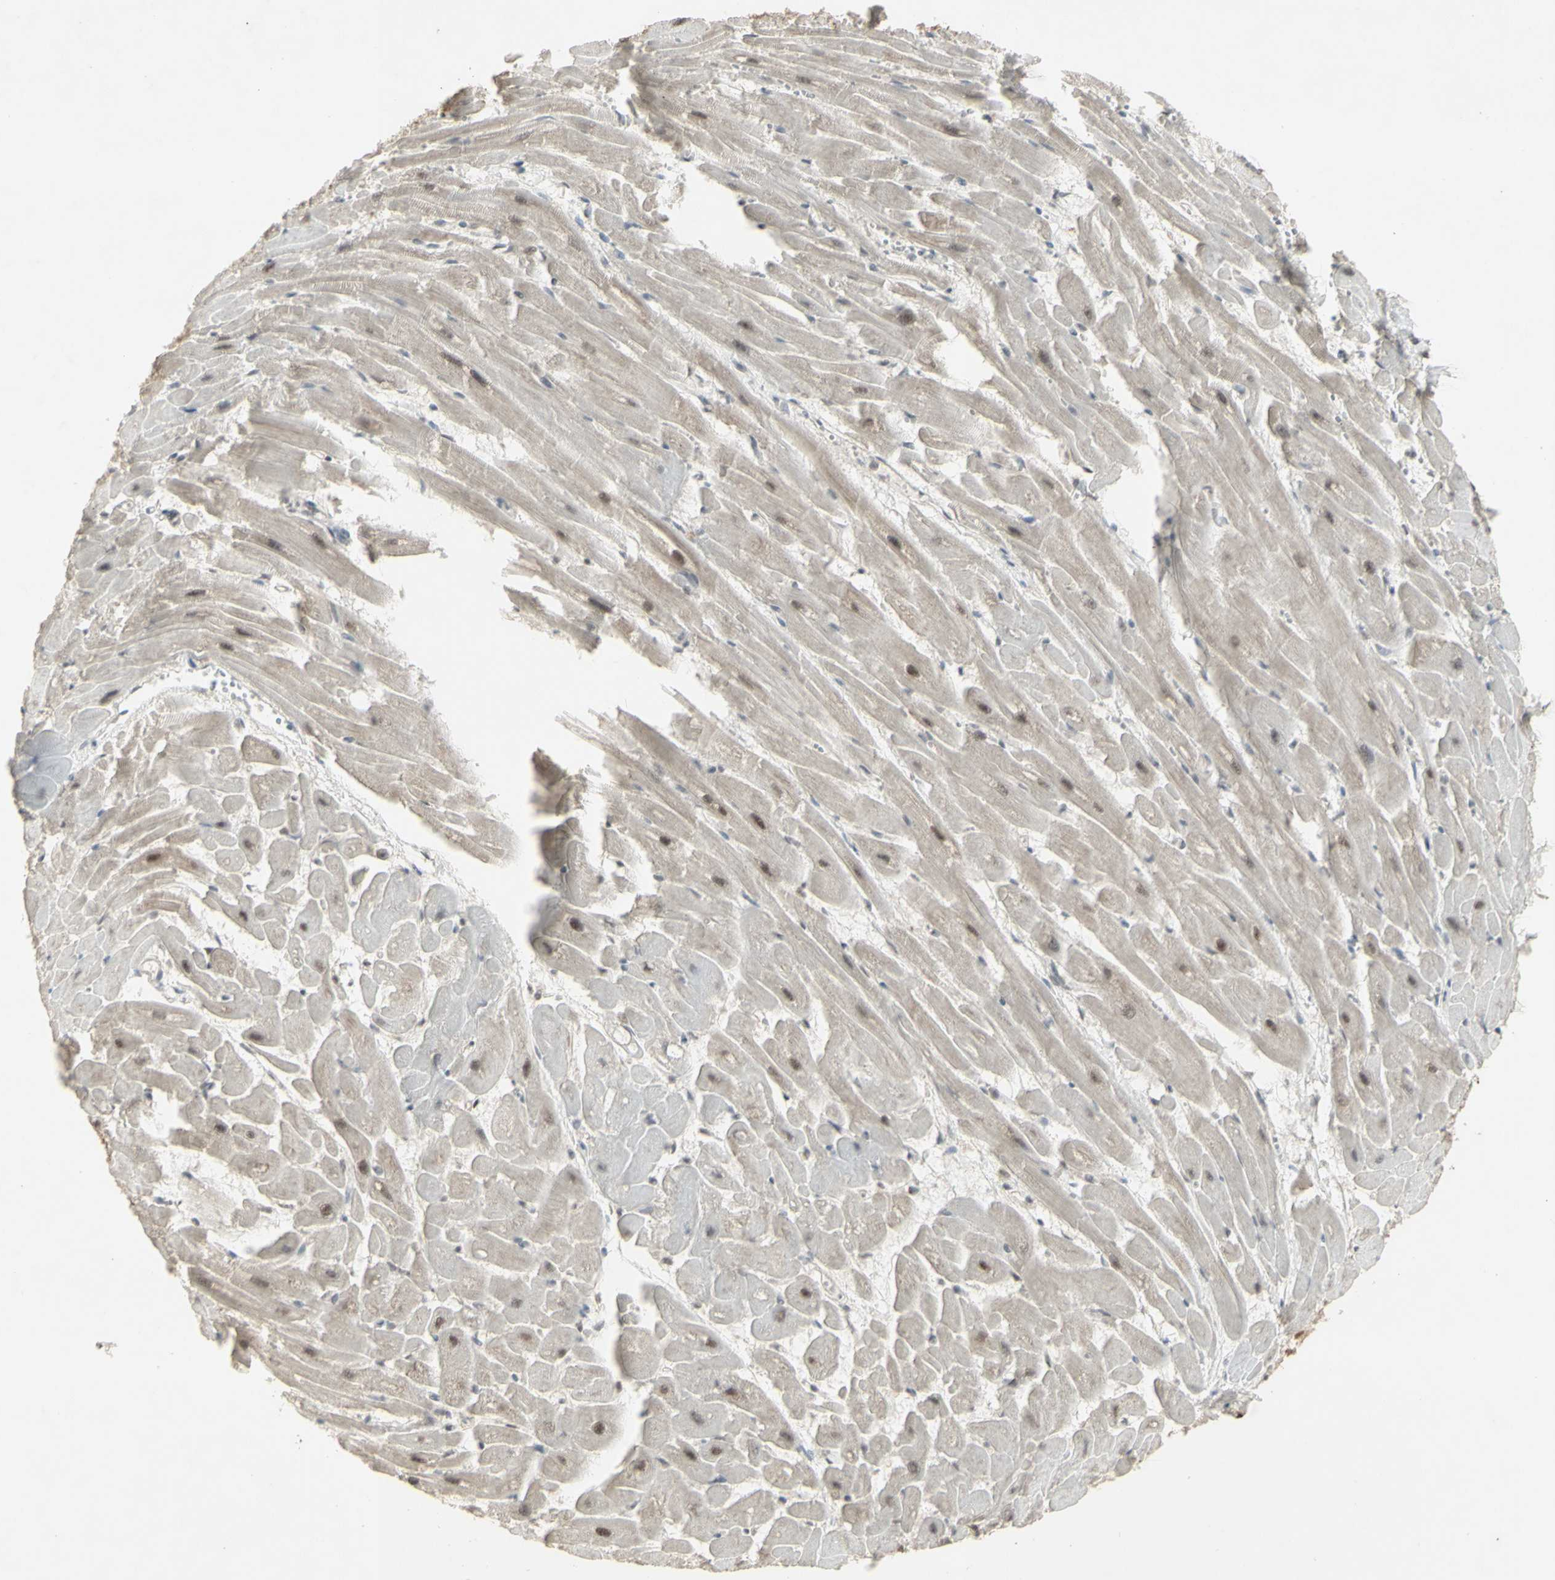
{"staining": {"intensity": "moderate", "quantity": "25%-75%", "location": "nuclear"}, "tissue": "heart muscle", "cell_type": "Cardiomyocytes", "image_type": "normal", "snomed": [{"axis": "morphology", "description": "Normal tissue, NOS"}, {"axis": "topography", "description": "Heart"}], "caption": "Immunohistochemical staining of benign human heart muscle displays 25%-75% levels of moderate nuclear protein staining in about 25%-75% of cardiomyocytes.", "gene": "CCNT1", "patient": {"sex": "female", "age": 19}}